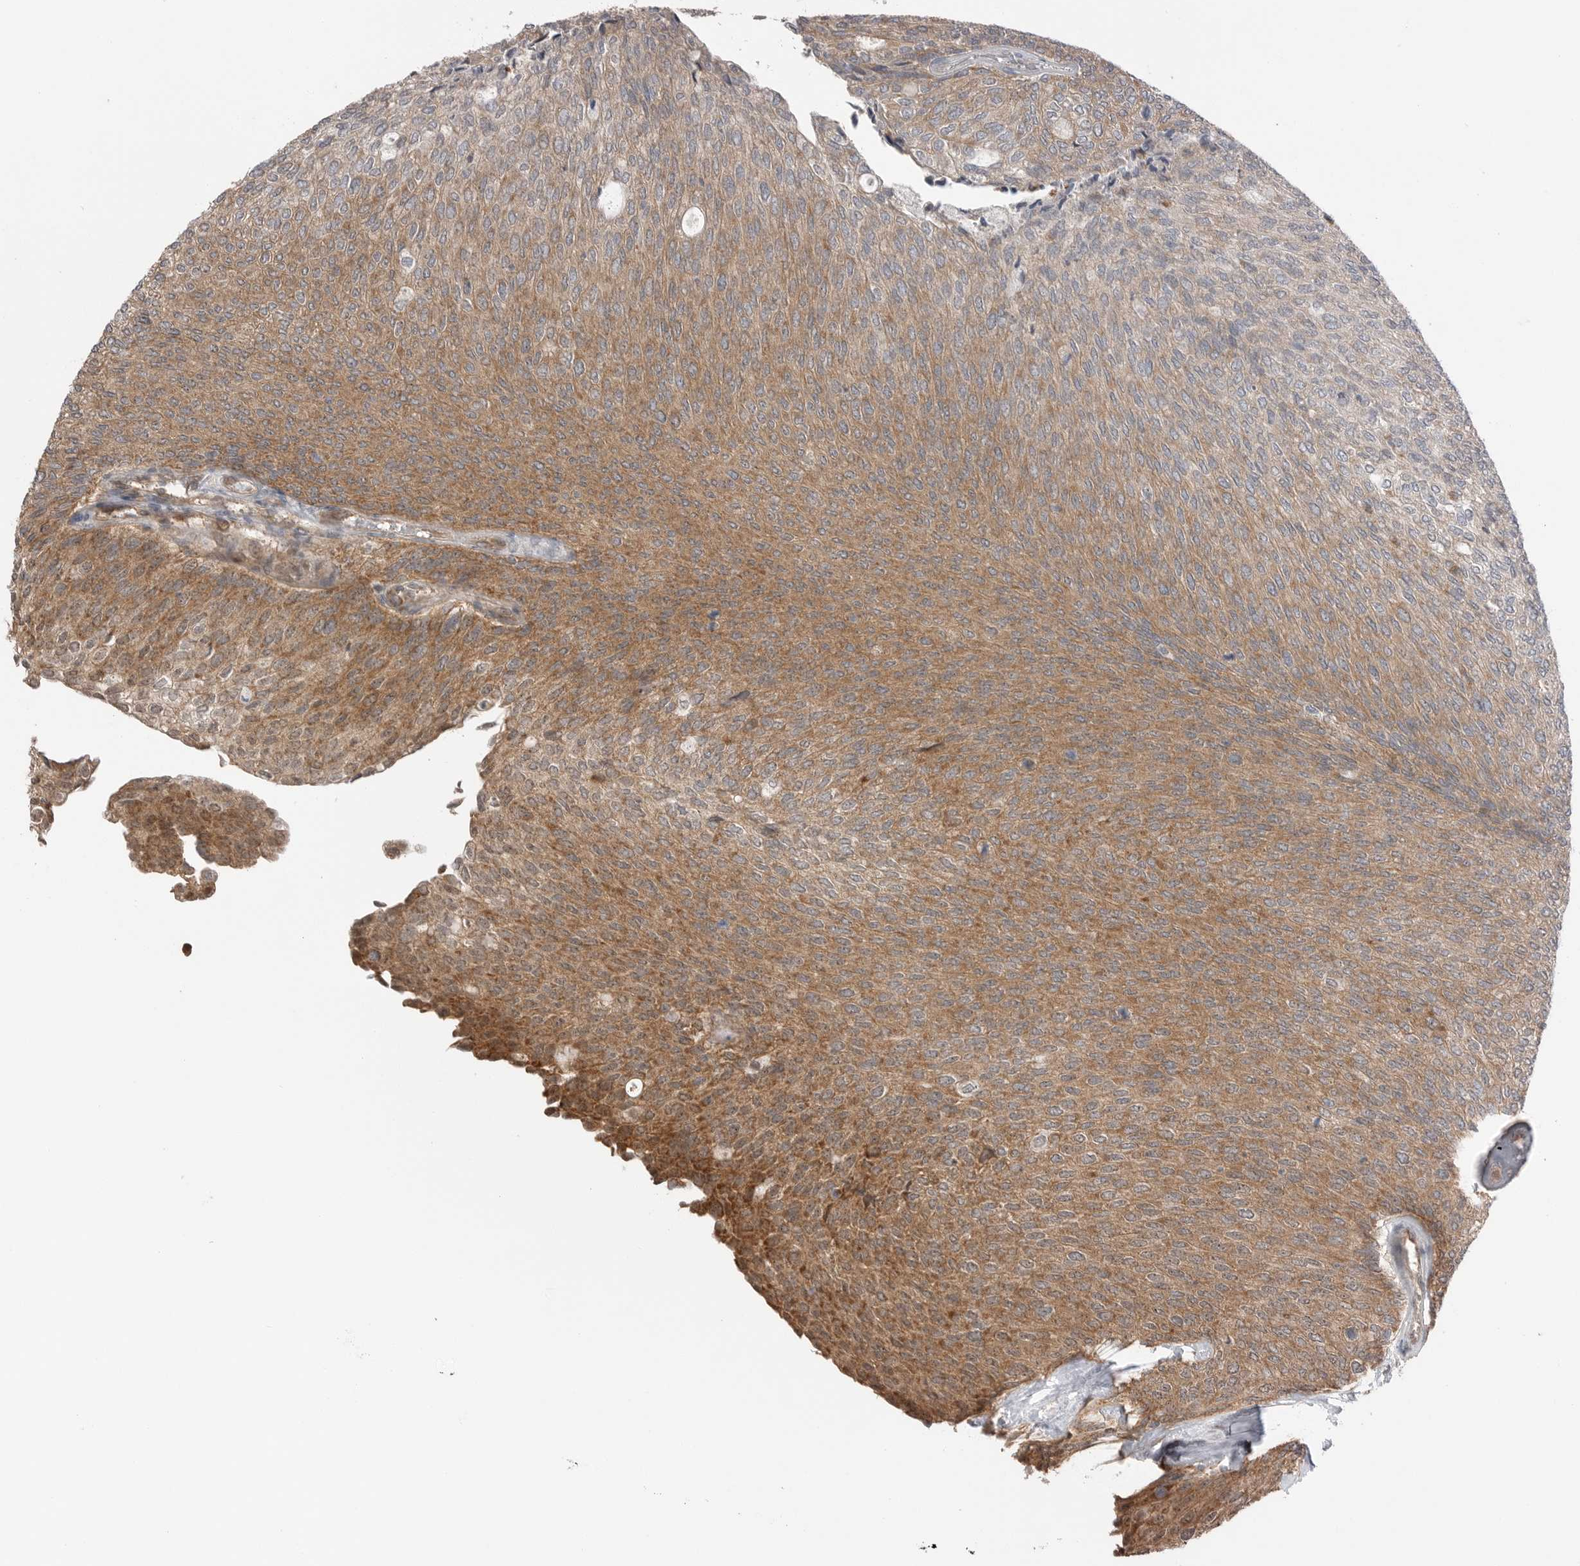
{"staining": {"intensity": "moderate", "quantity": ">75%", "location": "cytoplasmic/membranous"}, "tissue": "urothelial cancer", "cell_type": "Tumor cells", "image_type": "cancer", "snomed": [{"axis": "morphology", "description": "Urothelial carcinoma, Low grade"}, {"axis": "topography", "description": "Urinary bladder"}], "caption": "An immunohistochemistry (IHC) image of neoplastic tissue is shown. Protein staining in brown labels moderate cytoplasmic/membranous positivity in urothelial cancer within tumor cells.", "gene": "NTAQ1", "patient": {"sex": "female", "age": 79}}